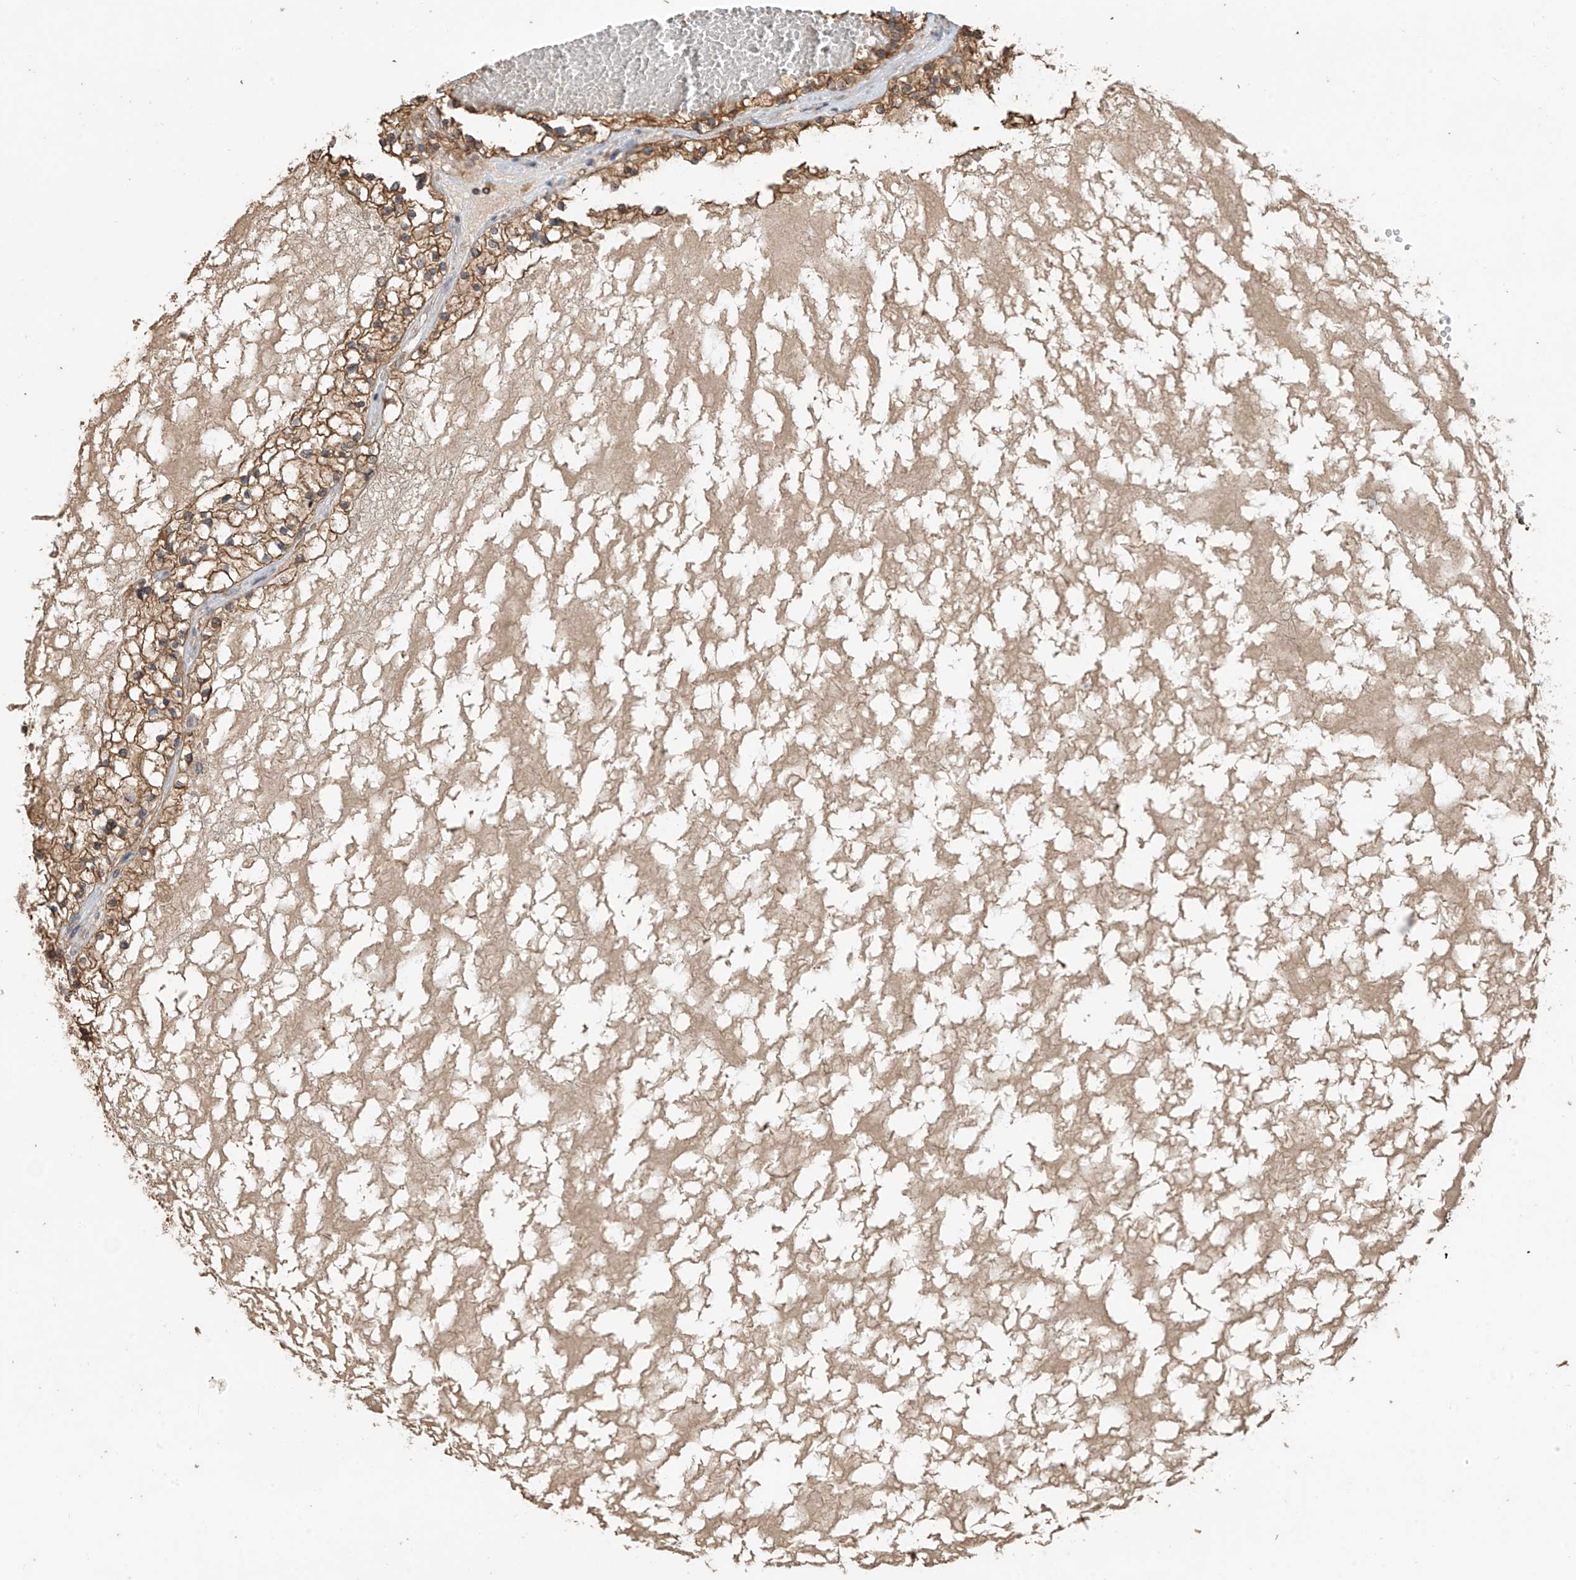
{"staining": {"intensity": "moderate", "quantity": ">75%", "location": "cytoplasmic/membranous"}, "tissue": "renal cancer", "cell_type": "Tumor cells", "image_type": "cancer", "snomed": [{"axis": "morphology", "description": "Normal tissue, NOS"}, {"axis": "morphology", "description": "Adenocarcinoma, NOS"}, {"axis": "topography", "description": "Kidney"}], "caption": "High-power microscopy captured an immunohistochemistry (IHC) image of renal cancer, revealing moderate cytoplasmic/membranous positivity in about >75% of tumor cells.", "gene": "AGBL5", "patient": {"sex": "male", "age": 68}}